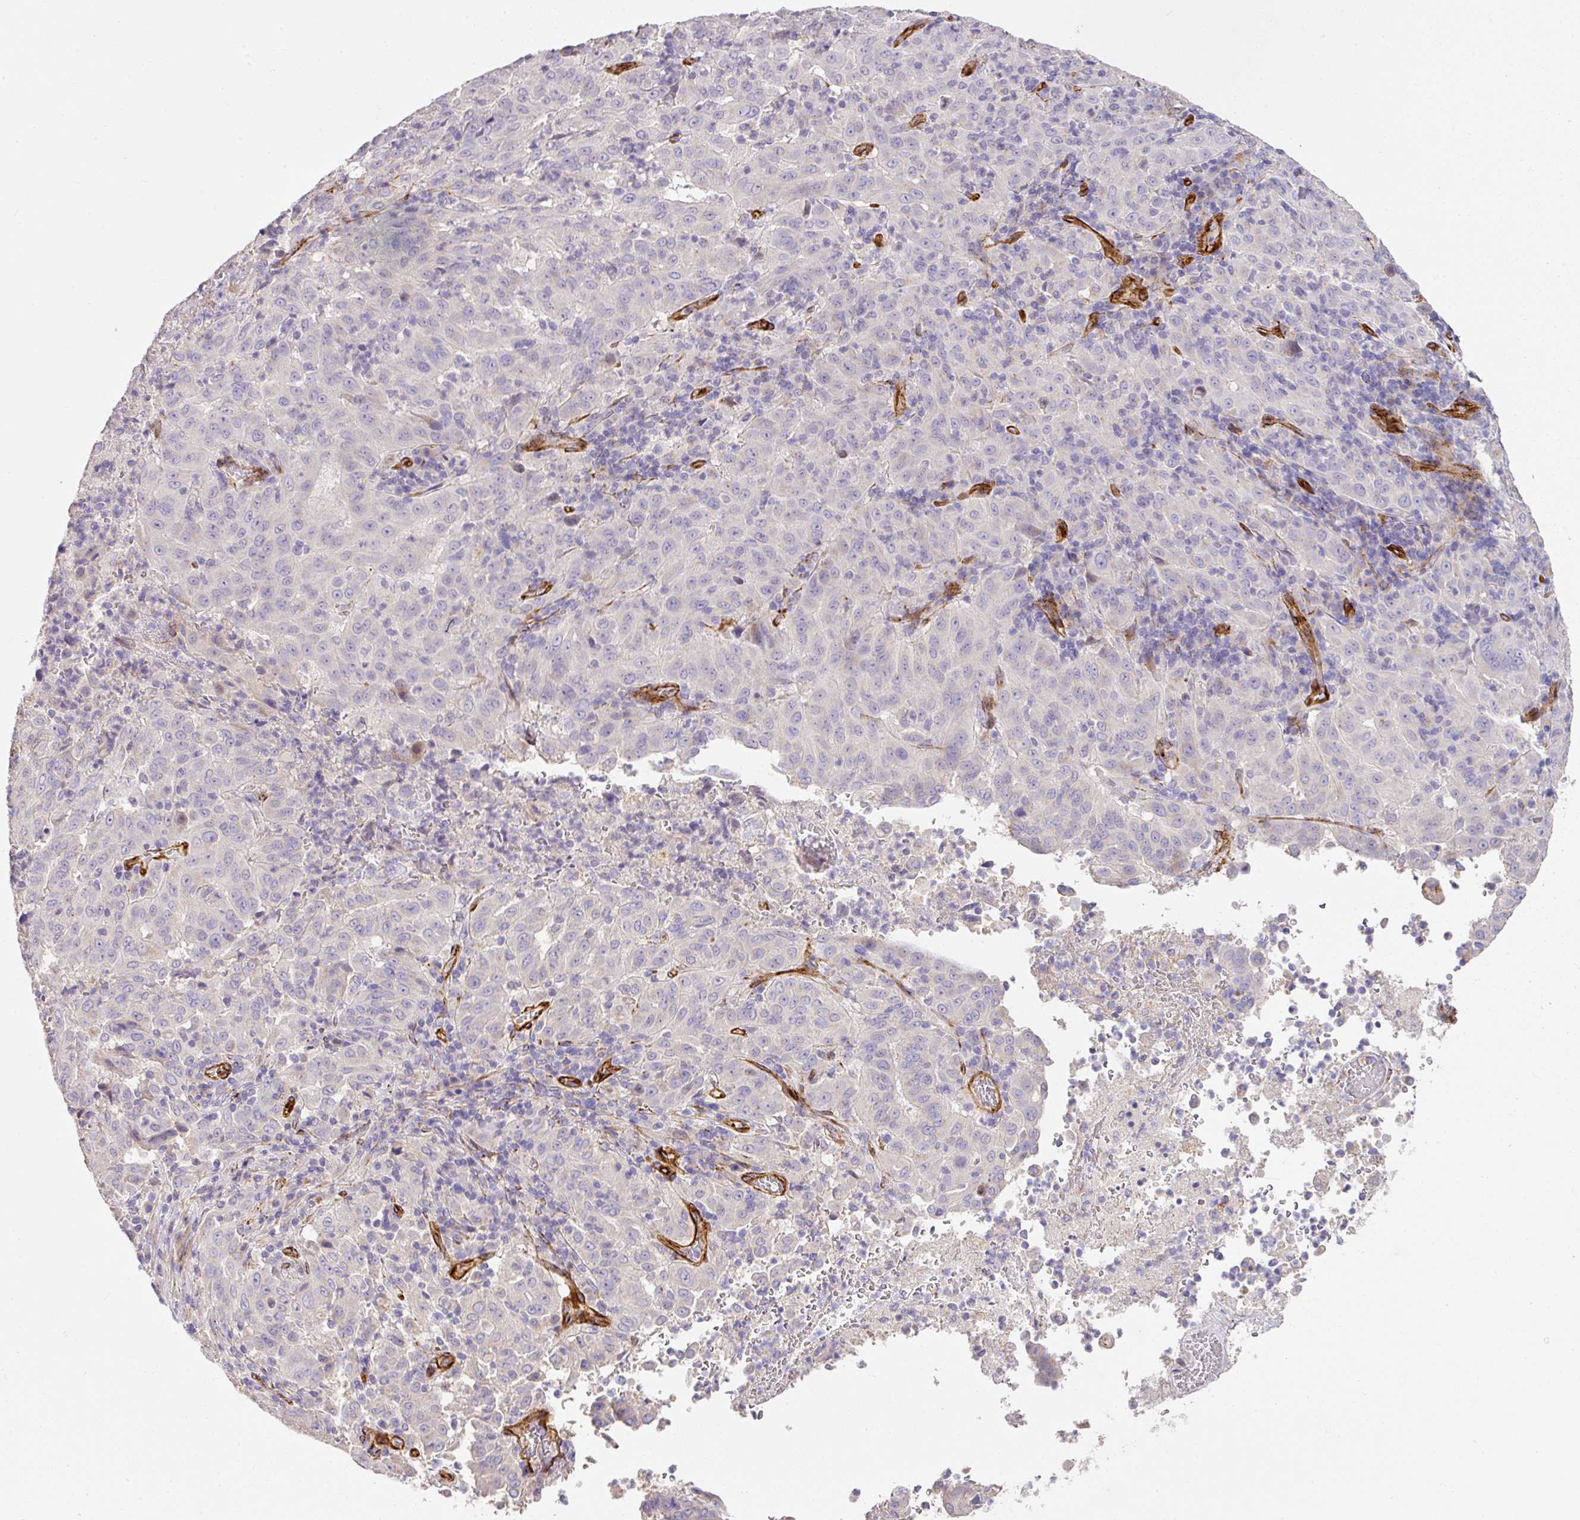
{"staining": {"intensity": "negative", "quantity": "none", "location": "none"}, "tissue": "pancreatic cancer", "cell_type": "Tumor cells", "image_type": "cancer", "snomed": [{"axis": "morphology", "description": "Adenocarcinoma, NOS"}, {"axis": "topography", "description": "Pancreas"}], "caption": "This is an IHC image of pancreatic adenocarcinoma. There is no staining in tumor cells.", "gene": "SLC25A17", "patient": {"sex": "male", "age": 63}}